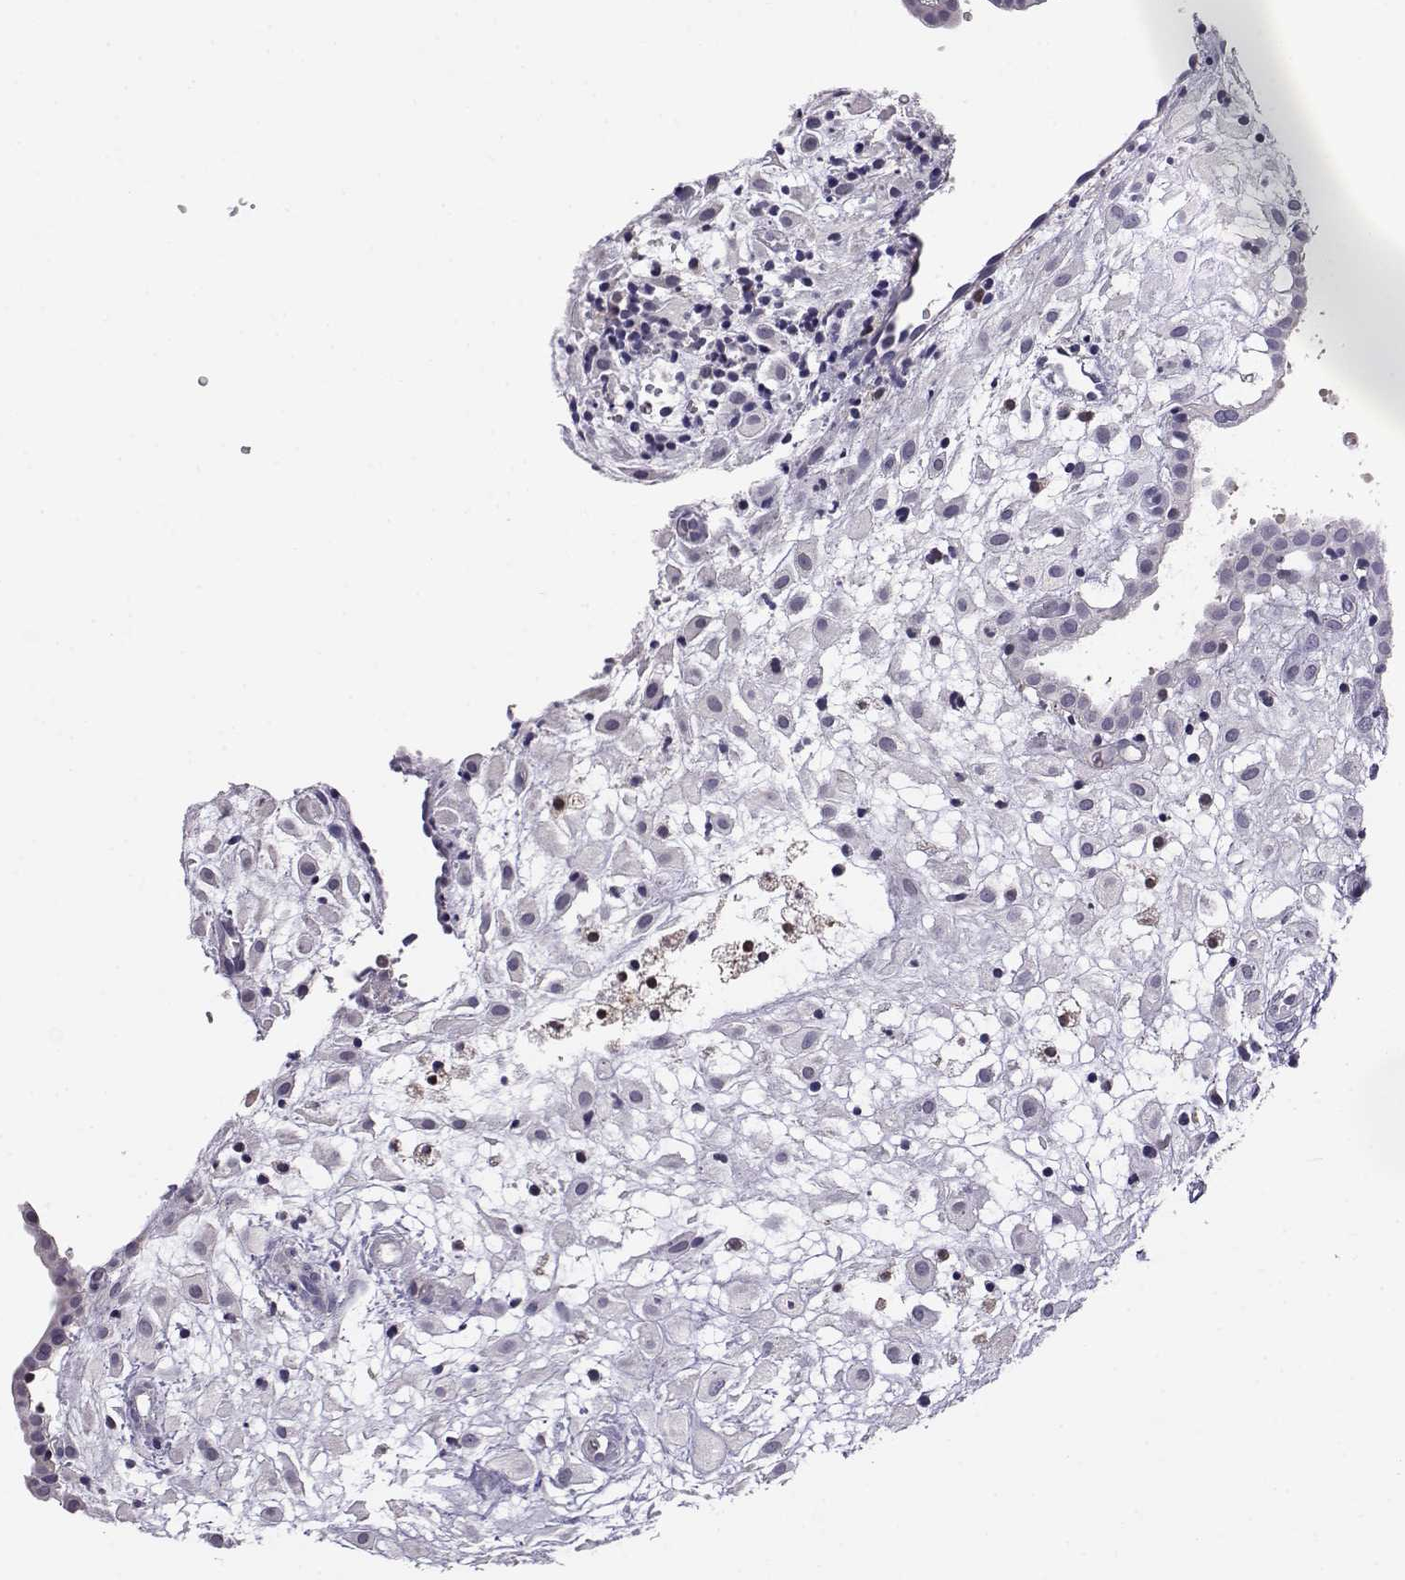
{"staining": {"intensity": "negative", "quantity": "none", "location": "none"}, "tissue": "placenta", "cell_type": "Decidual cells", "image_type": "normal", "snomed": [{"axis": "morphology", "description": "Normal tissue, NOS"}, {"axis": "topography", "description": "Placenta"}], "caption": "High power microscopy image of an immunohistochemistry (IHC) histopathology image of normal placenta, revealing no significant expression in decidual cells.", "gene": "AKR1B1", "patient": {"sex": "female", "age": 24}}